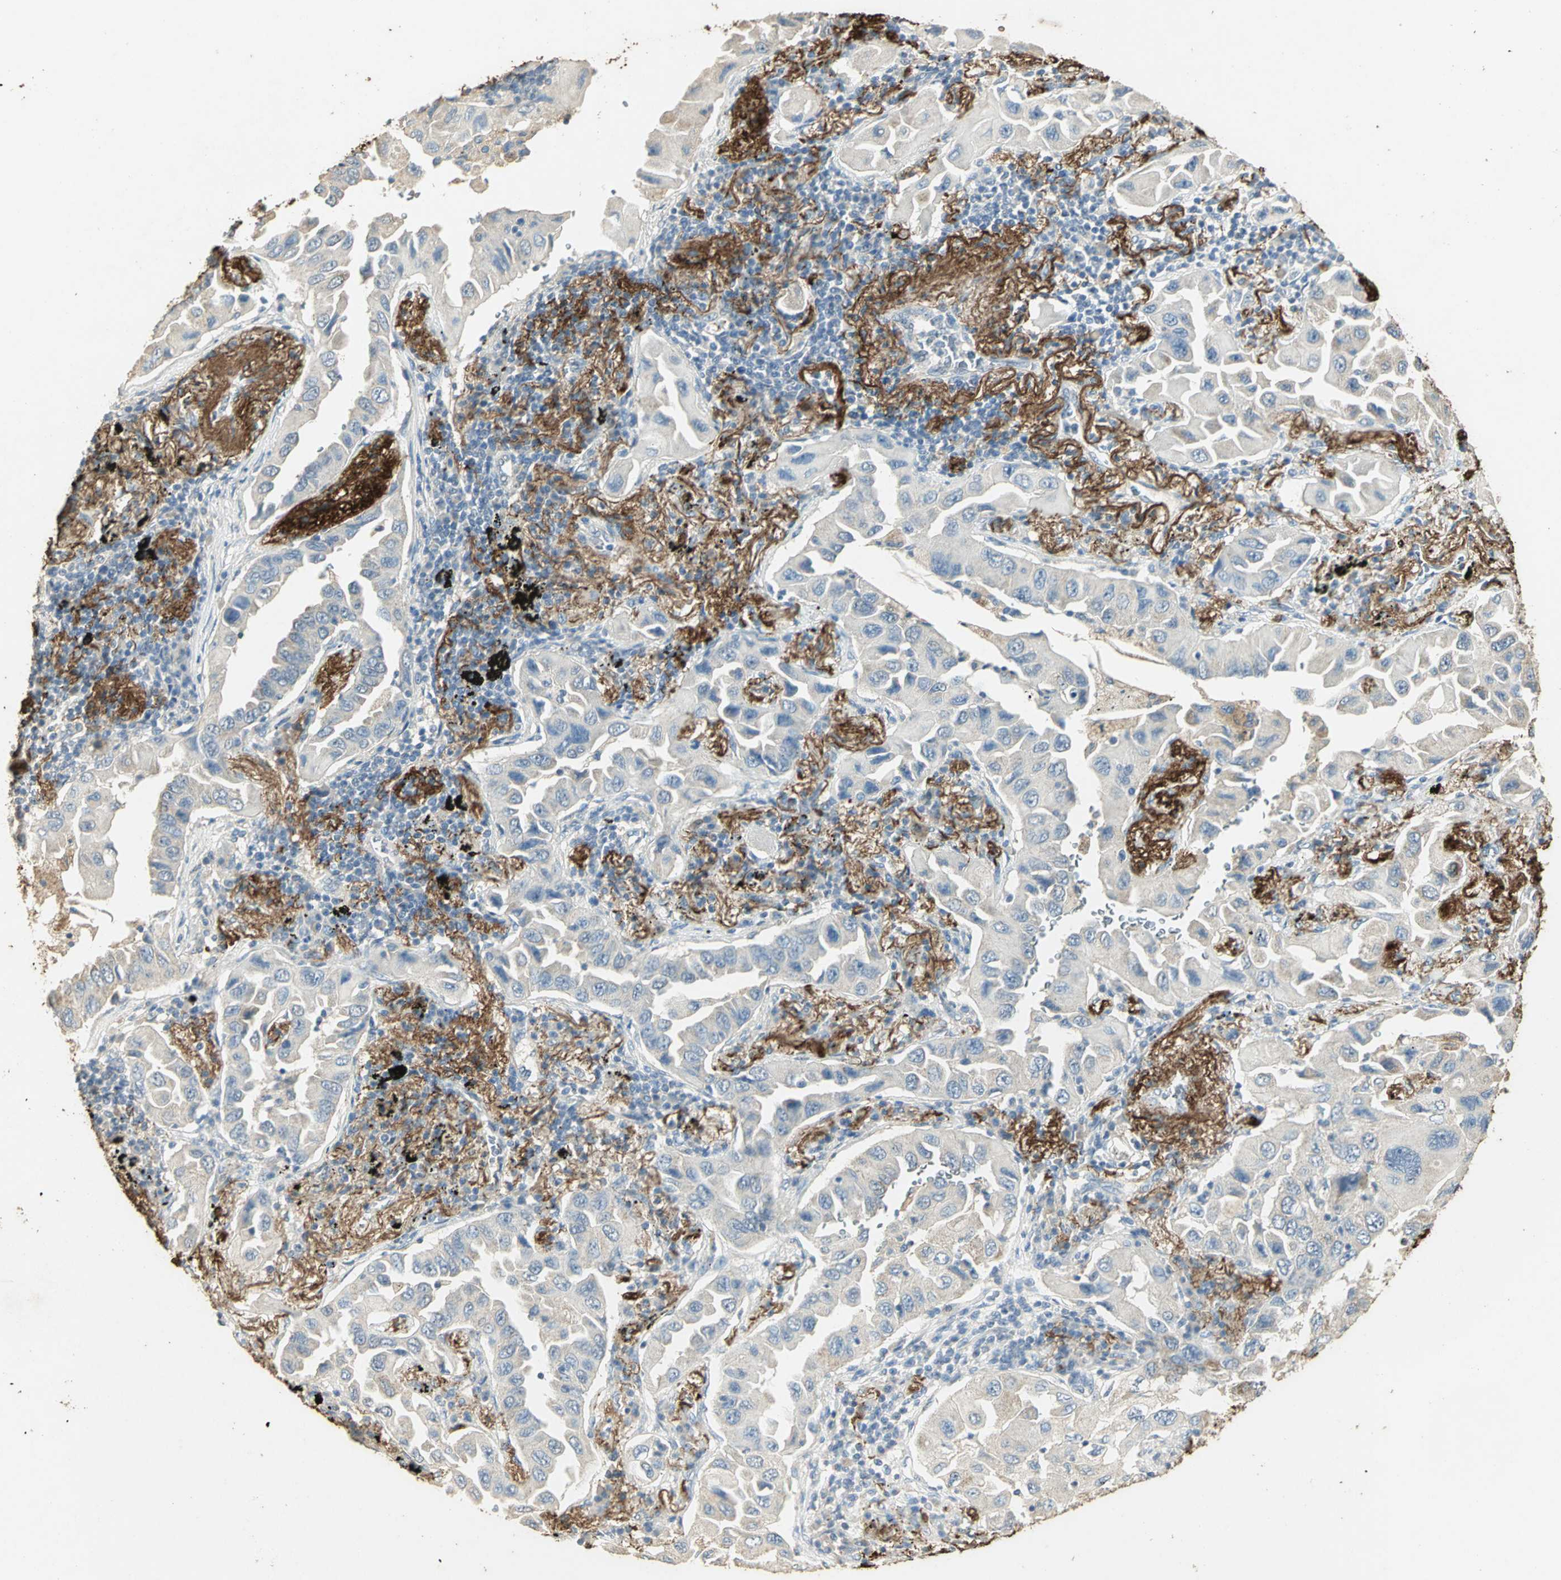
{"staining": {"intensity": "weak", "quantity": "<25%", "location": "cytoplasmic/membranous"}, "tissue": "lung cancer", "cell_type": "Tumor cells", "image_type": "cancer", "snomed": [{"axis": "morphology", "description": "Adenocarcinoma, NOS"}, {"axis": "topography", "description": "Lung"}], "caption": "A histopathology image of lung adenocarcinoma stained for a protein exhibits no brown staining in tumor cells.", "gene": "ASB9", "patient": {"sex": "female", "age": 65}}